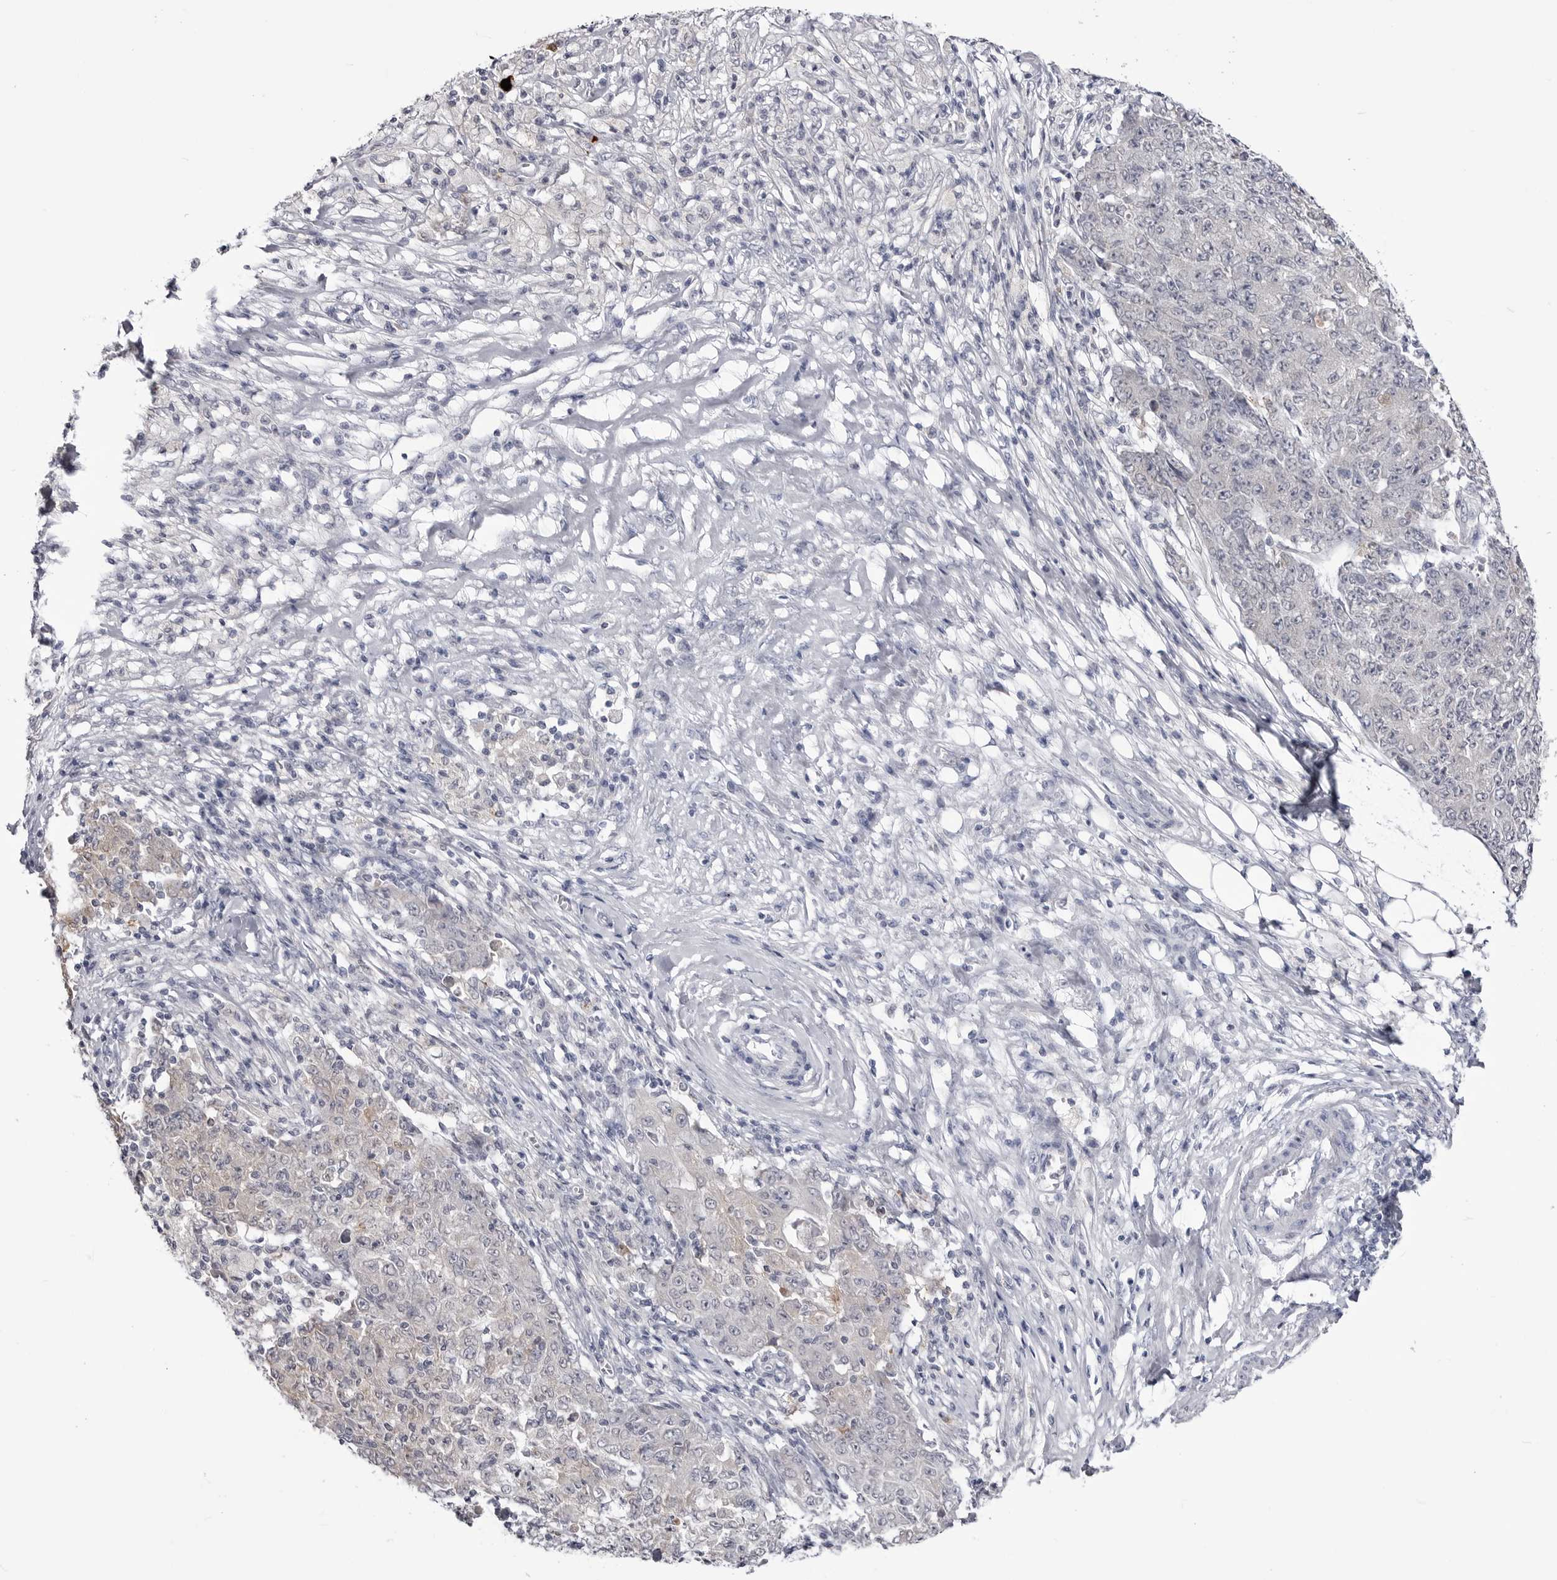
{"staining": {"intensity": "negative", "quantity": "none", "location": "none"}, "tissue": "ovarian cancer", "cell_type": "Tumor cells", "image_type": "cancer", "snomed": [{"axis": "morphology", "description": "Carcinoma, endometroid"}, {"axis": "topography", "description": "Ovary"}], "caption": "Ovarian endometroid carcinoma stained for a protein using IHC reveals no staining tumor cells.", "gene": "STAP2", "patient": {"sex": "female", "age": 42}}